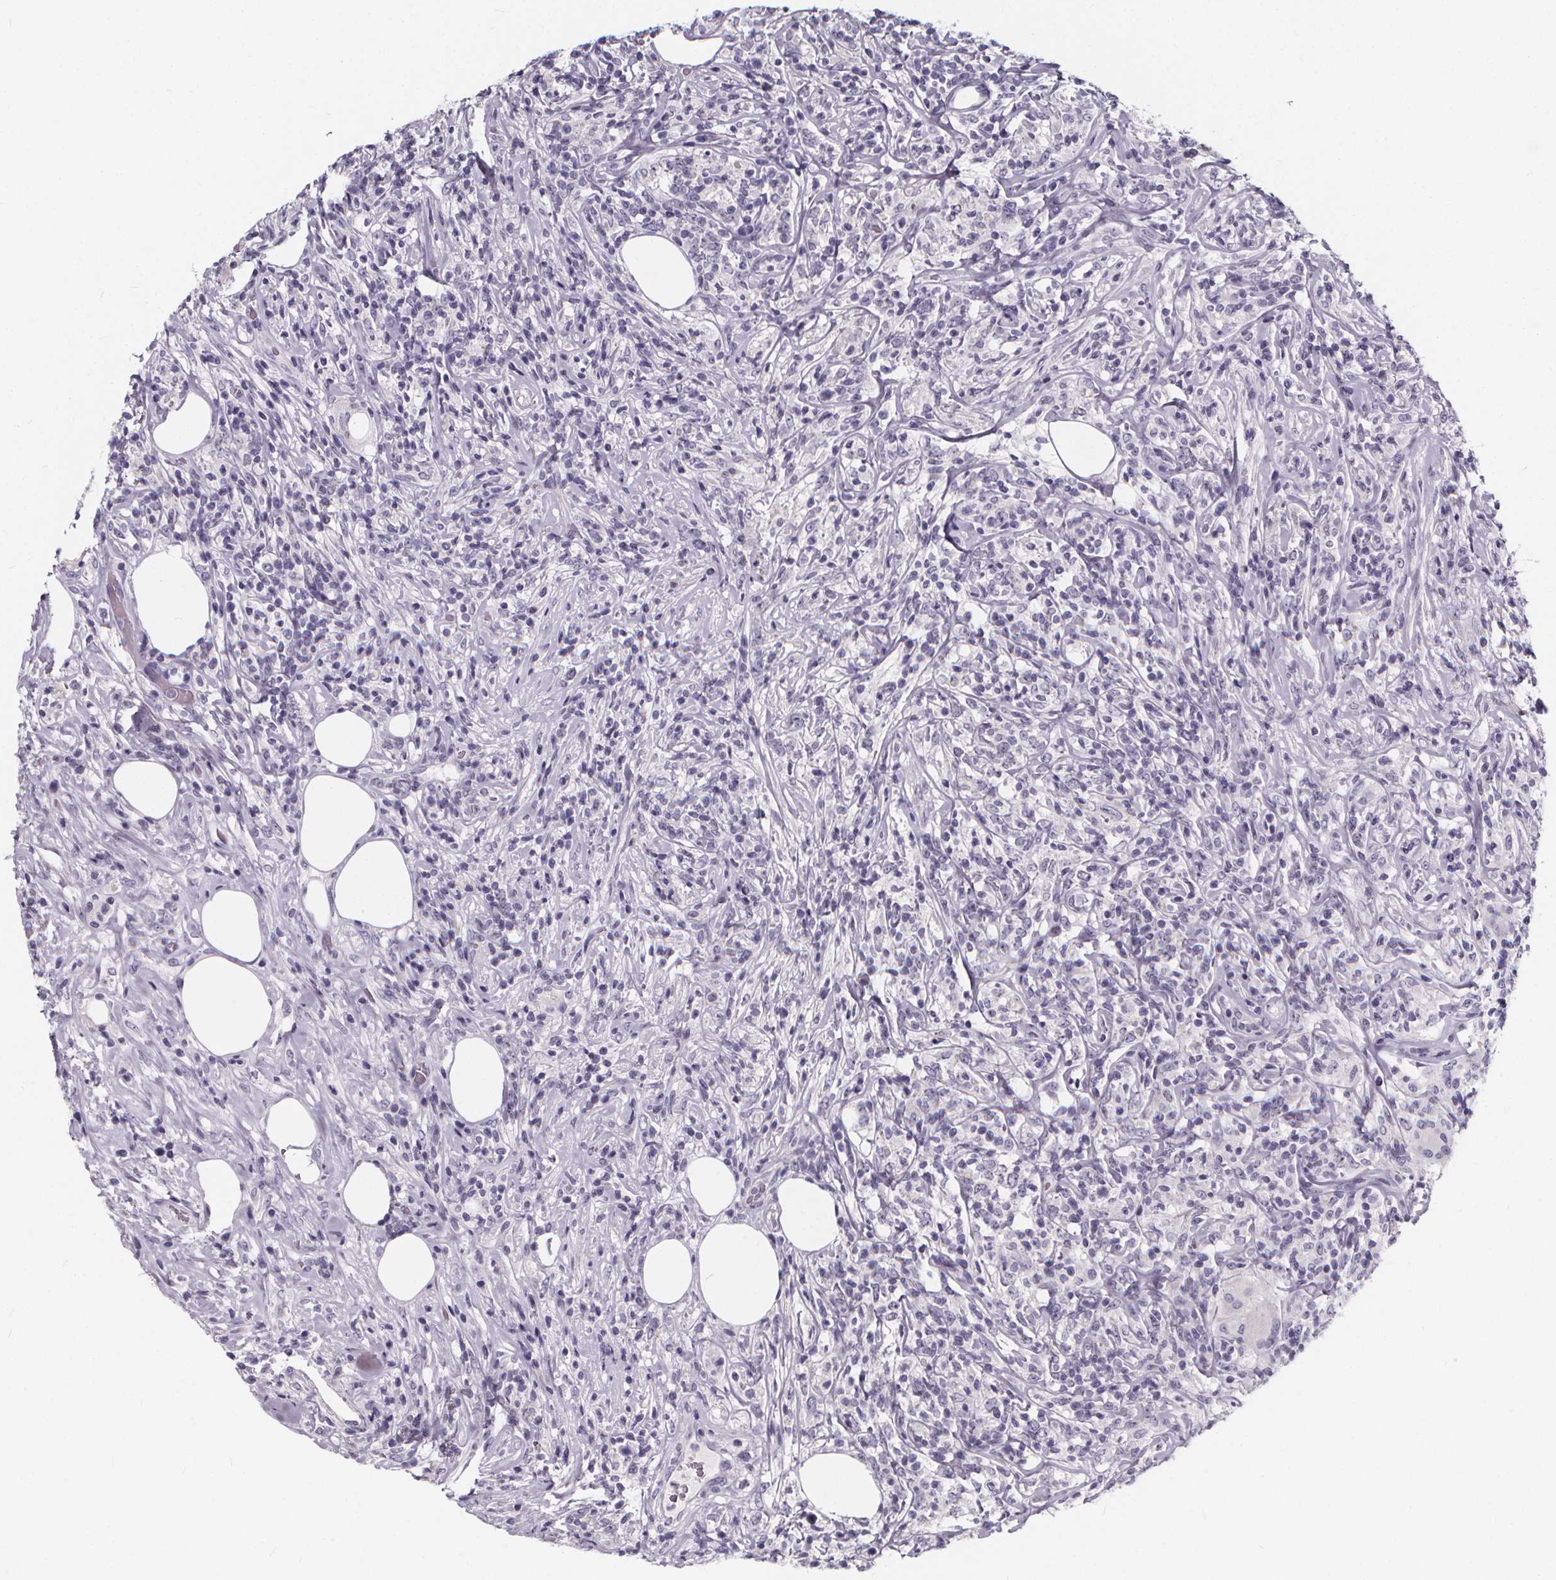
{"staining": {"intensity": "negative", "quantity": "none", "location": "none"}, "tissue": "lymphoma", "cell_type": "Tumor cells", "image_type": "cancer", "snomed": [{"axis": "morphology", "description": "Malignant lymphoma, non-Hodgkin's type, High grade"}, {"axis": "topography", "description": "Lymph node"}], "caption": "Lymphoma was stained to show a protein in brown. There is no significant expression in tumor cells. The staining is performed using DAB brown chromogen with nuclei counter-stained in using hematoxylin.", "gene": "SPEF2", "patient": {"sex": "female", "age": 84}}